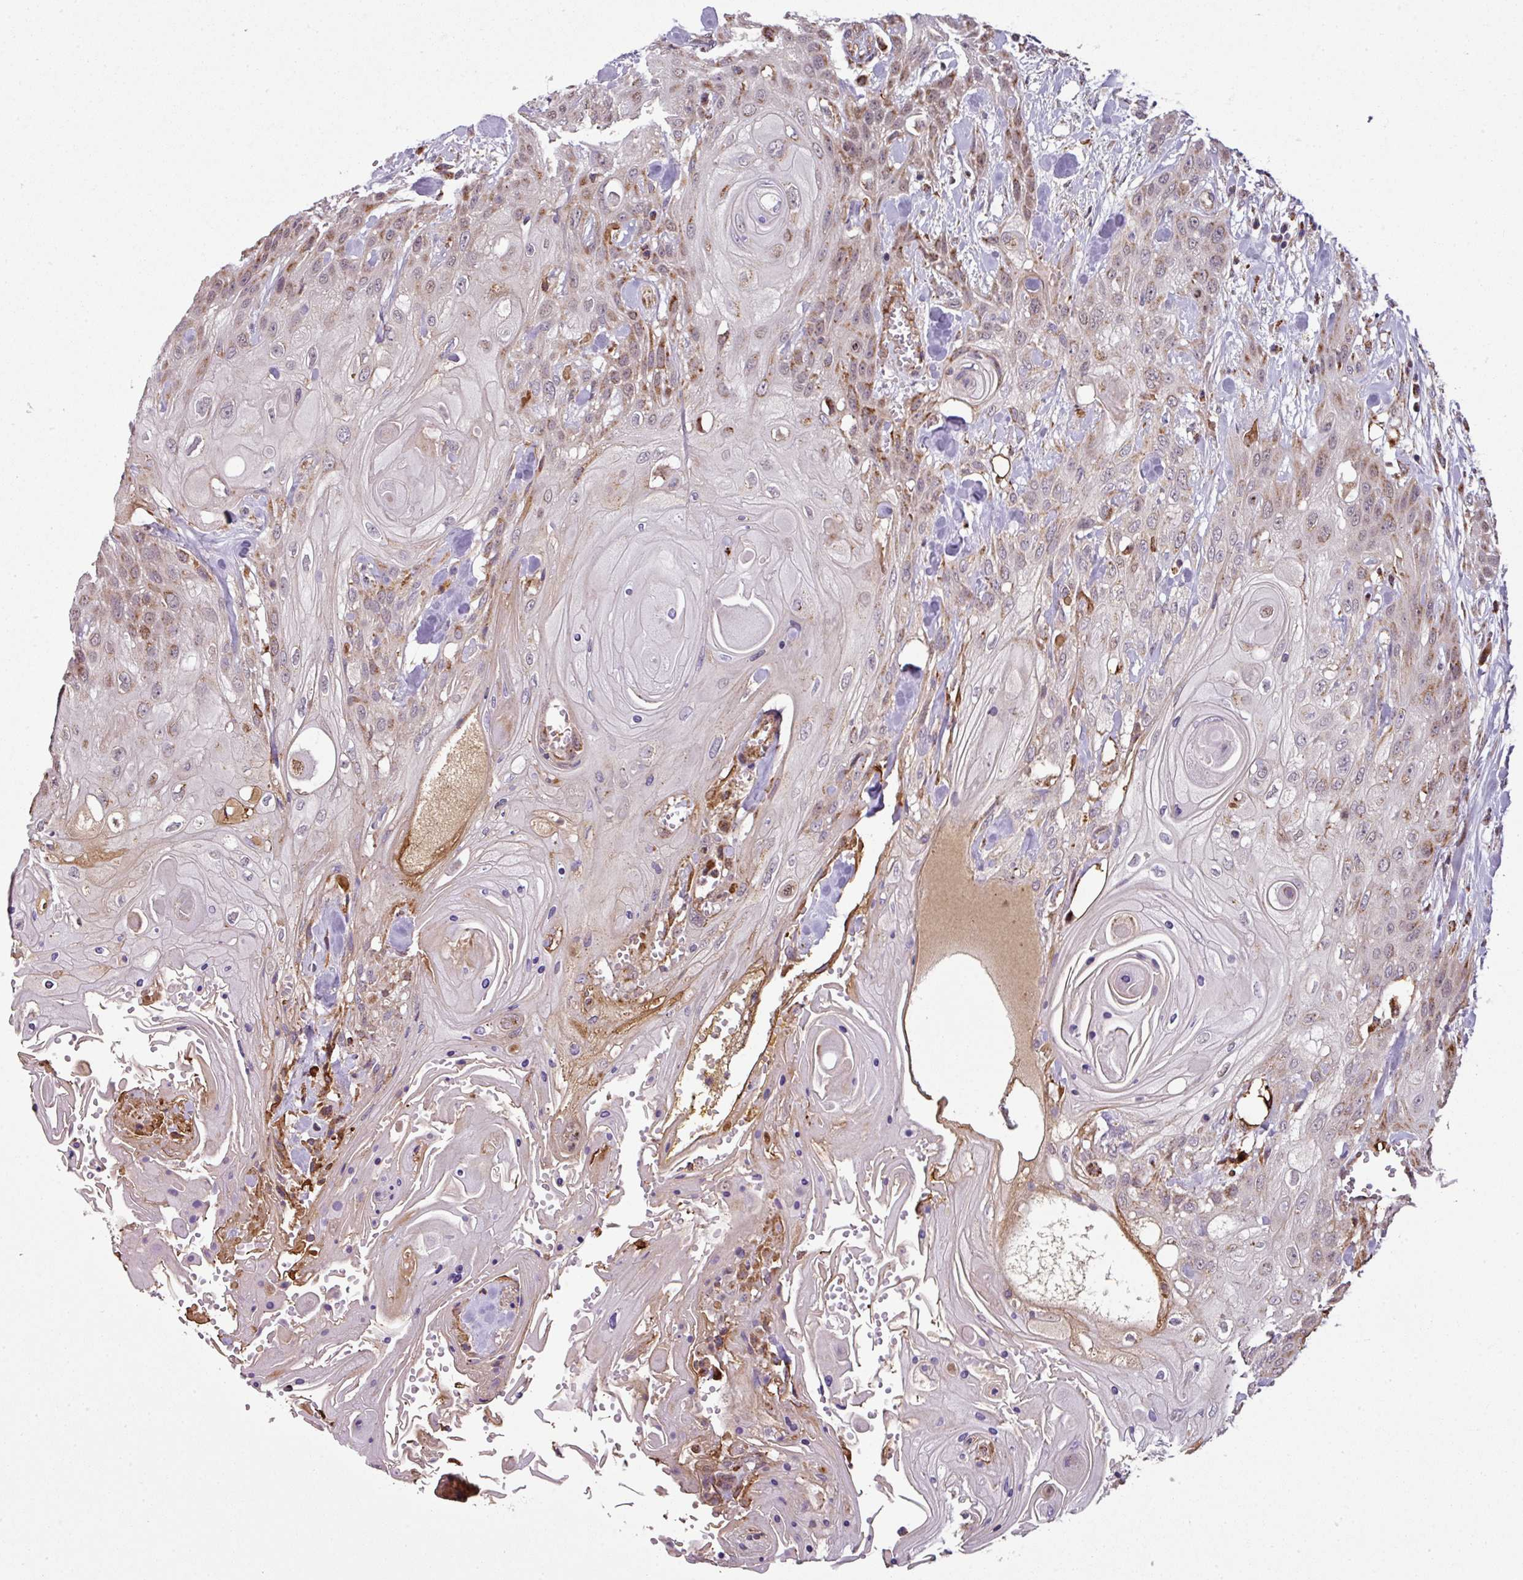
{"staining": {"intensity": "moderate", "quantity": "<25%", "location": "cytoplasmic/membranous,nuclear"}, "tissue": "head and neck cancer", "cell_type": "Tumor cells", "image_type": "cancer", "snomed": [{"axis": "morphology", "description": "Squamous cell carcinoma, NOS"}, {"axis": "topography", "description": "Head-Neck"}], "caption": "Tumor cells reveal low levels of moderate cytoplasmic/membranous and nuclear staining in approximately <25% of cells in head and neck squamous cell carcinoma. (DAB (3,3'-diaminobenzidine) IHC with brightfield microscopy, high magnification).", "gene": "PRELID3B", "patient": {"sex": "female", "age": 43}}